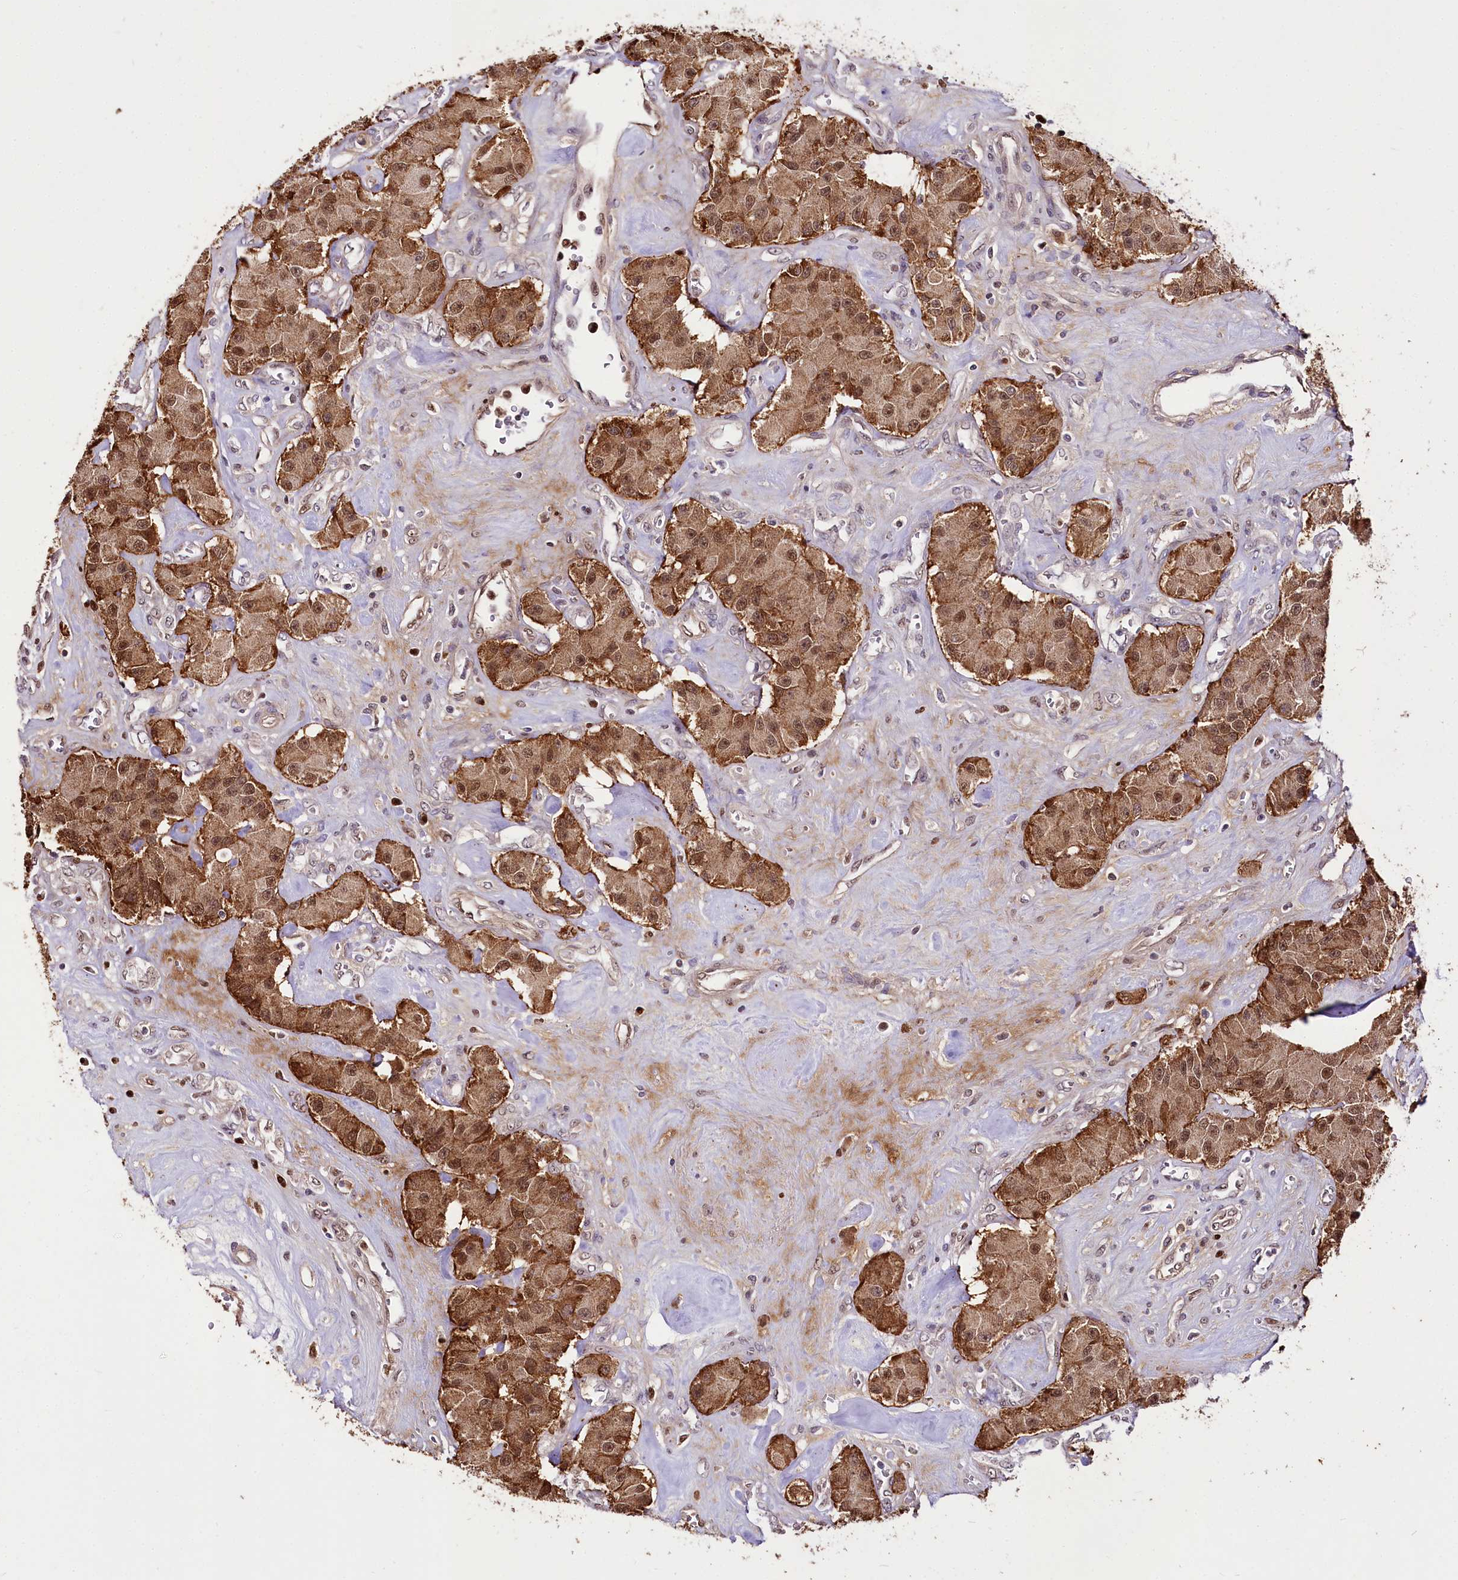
{"staining": {"intensity": "strong", "quantity": ">75%", "location": "cytoplasmic/membranous,nuclear"}, "tissue": "carcinoid", "cell_type": "Tumor cells", "image_type": "cancer", "snomed": [{"axis": "morphology", "description": "Carcinoid, malignant, NOS"}, {"axis": "topography", "description": "Pancreas"}], "caption": "Carcinoid tissue demonstrates strong cytoplasmic/membranous and nuclear staining in about >75% of tumor cells", "gene": "GNL3L", "patient": {"sex": "male", "age": 41}}